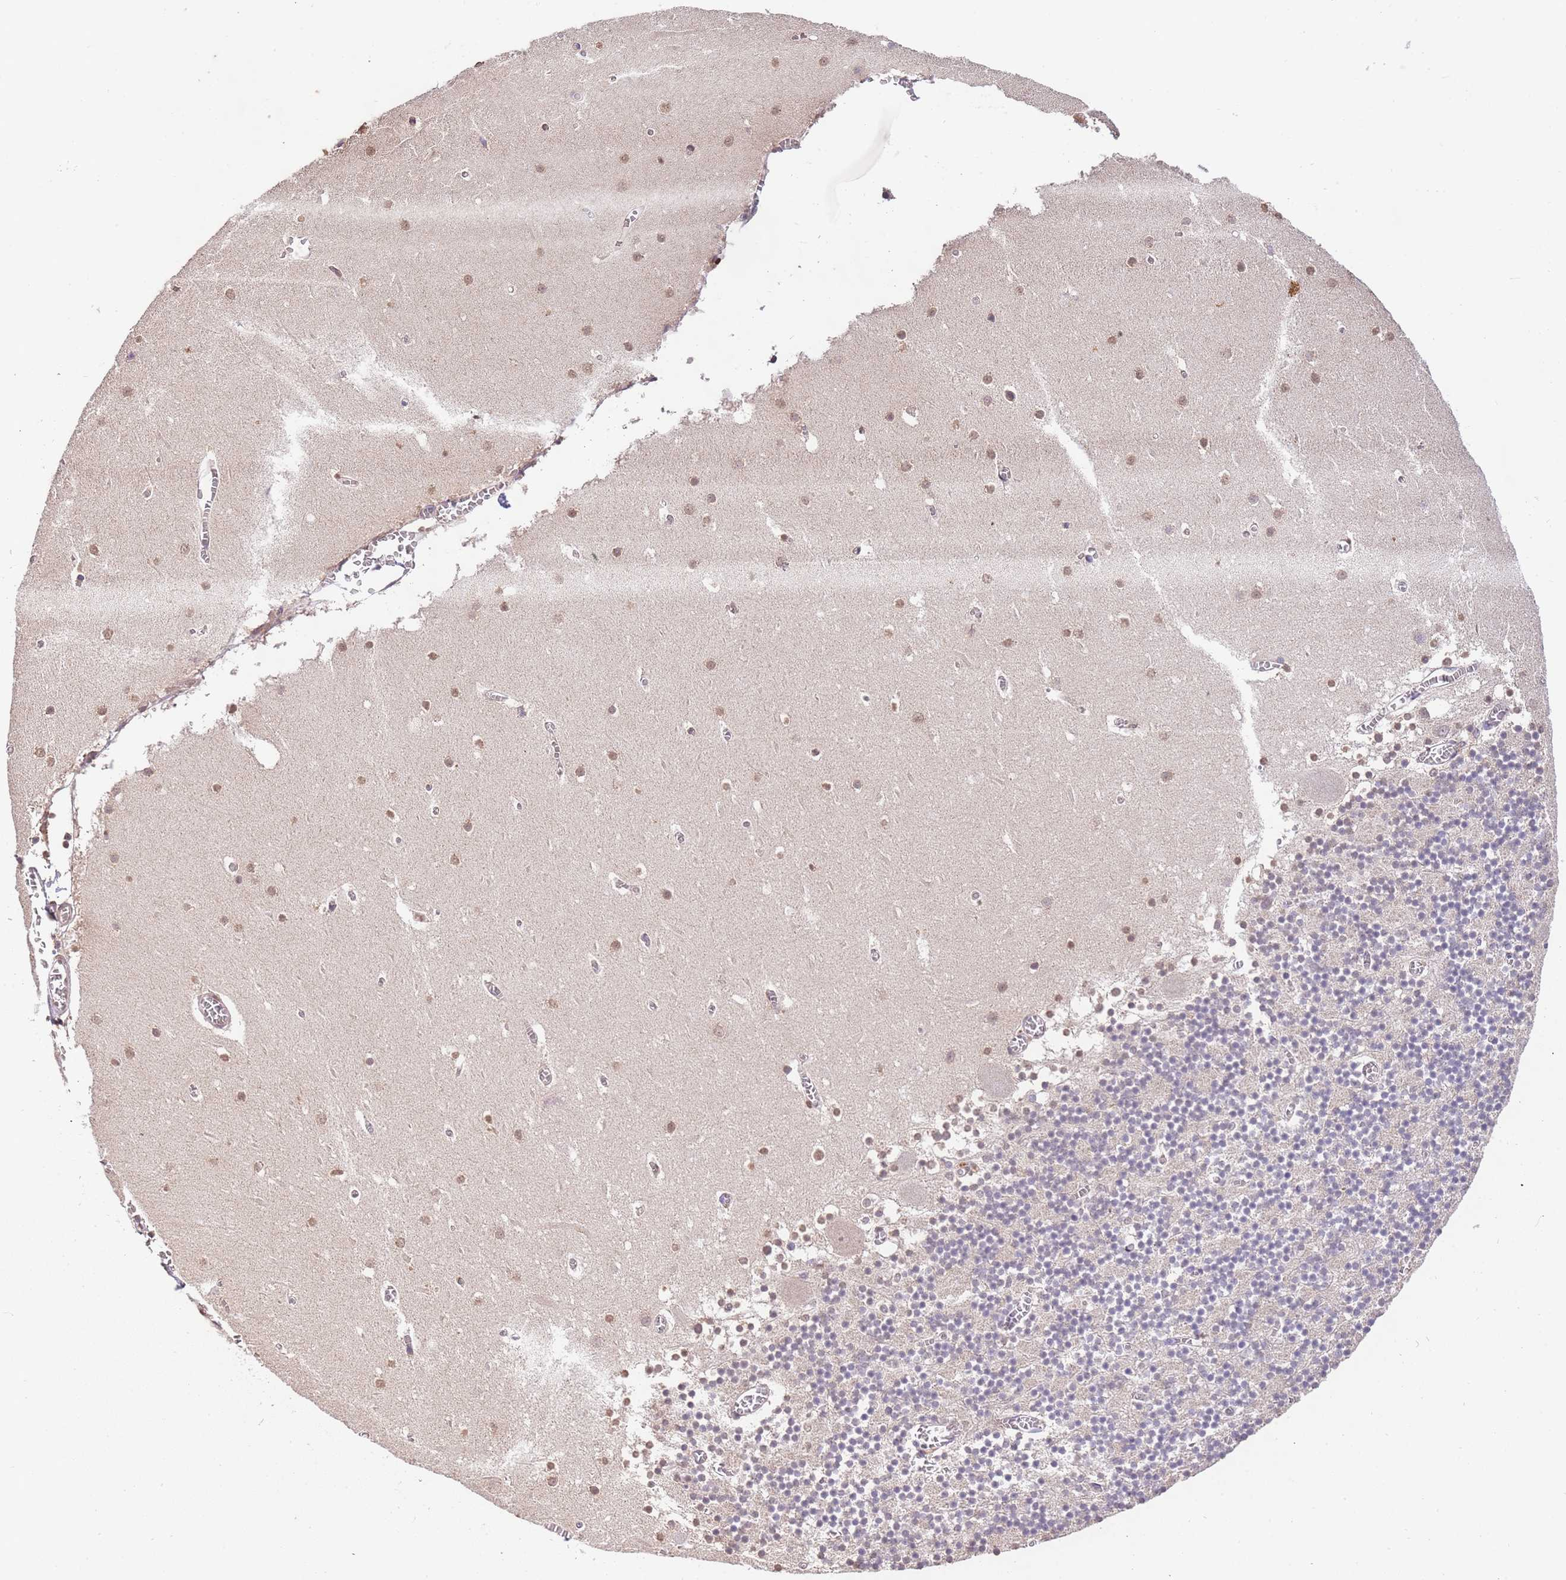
{"staining": {"intensity": "negative", "quantity": "none", "location": "none"}, "tissue": "cerebellum", "cell_type": "Cells in granular layer", "image_type": "normal", "snomed": [{"axis": "morphology", "description": "Normal tissue, NOS"}, {"axis": "topography", "description": "Cerebellum"}], "caption": "Immunohistochemical staining of normal human cerebellum displays no significant staining in cells in granular layer. Brightfield microscopy of immunohistochemistry stained with DAB (brown) and hematoxylin (blue), captured at high magnification.", "gene": "SLC16A4", "patient": {"sex": "female", "age": 28}}